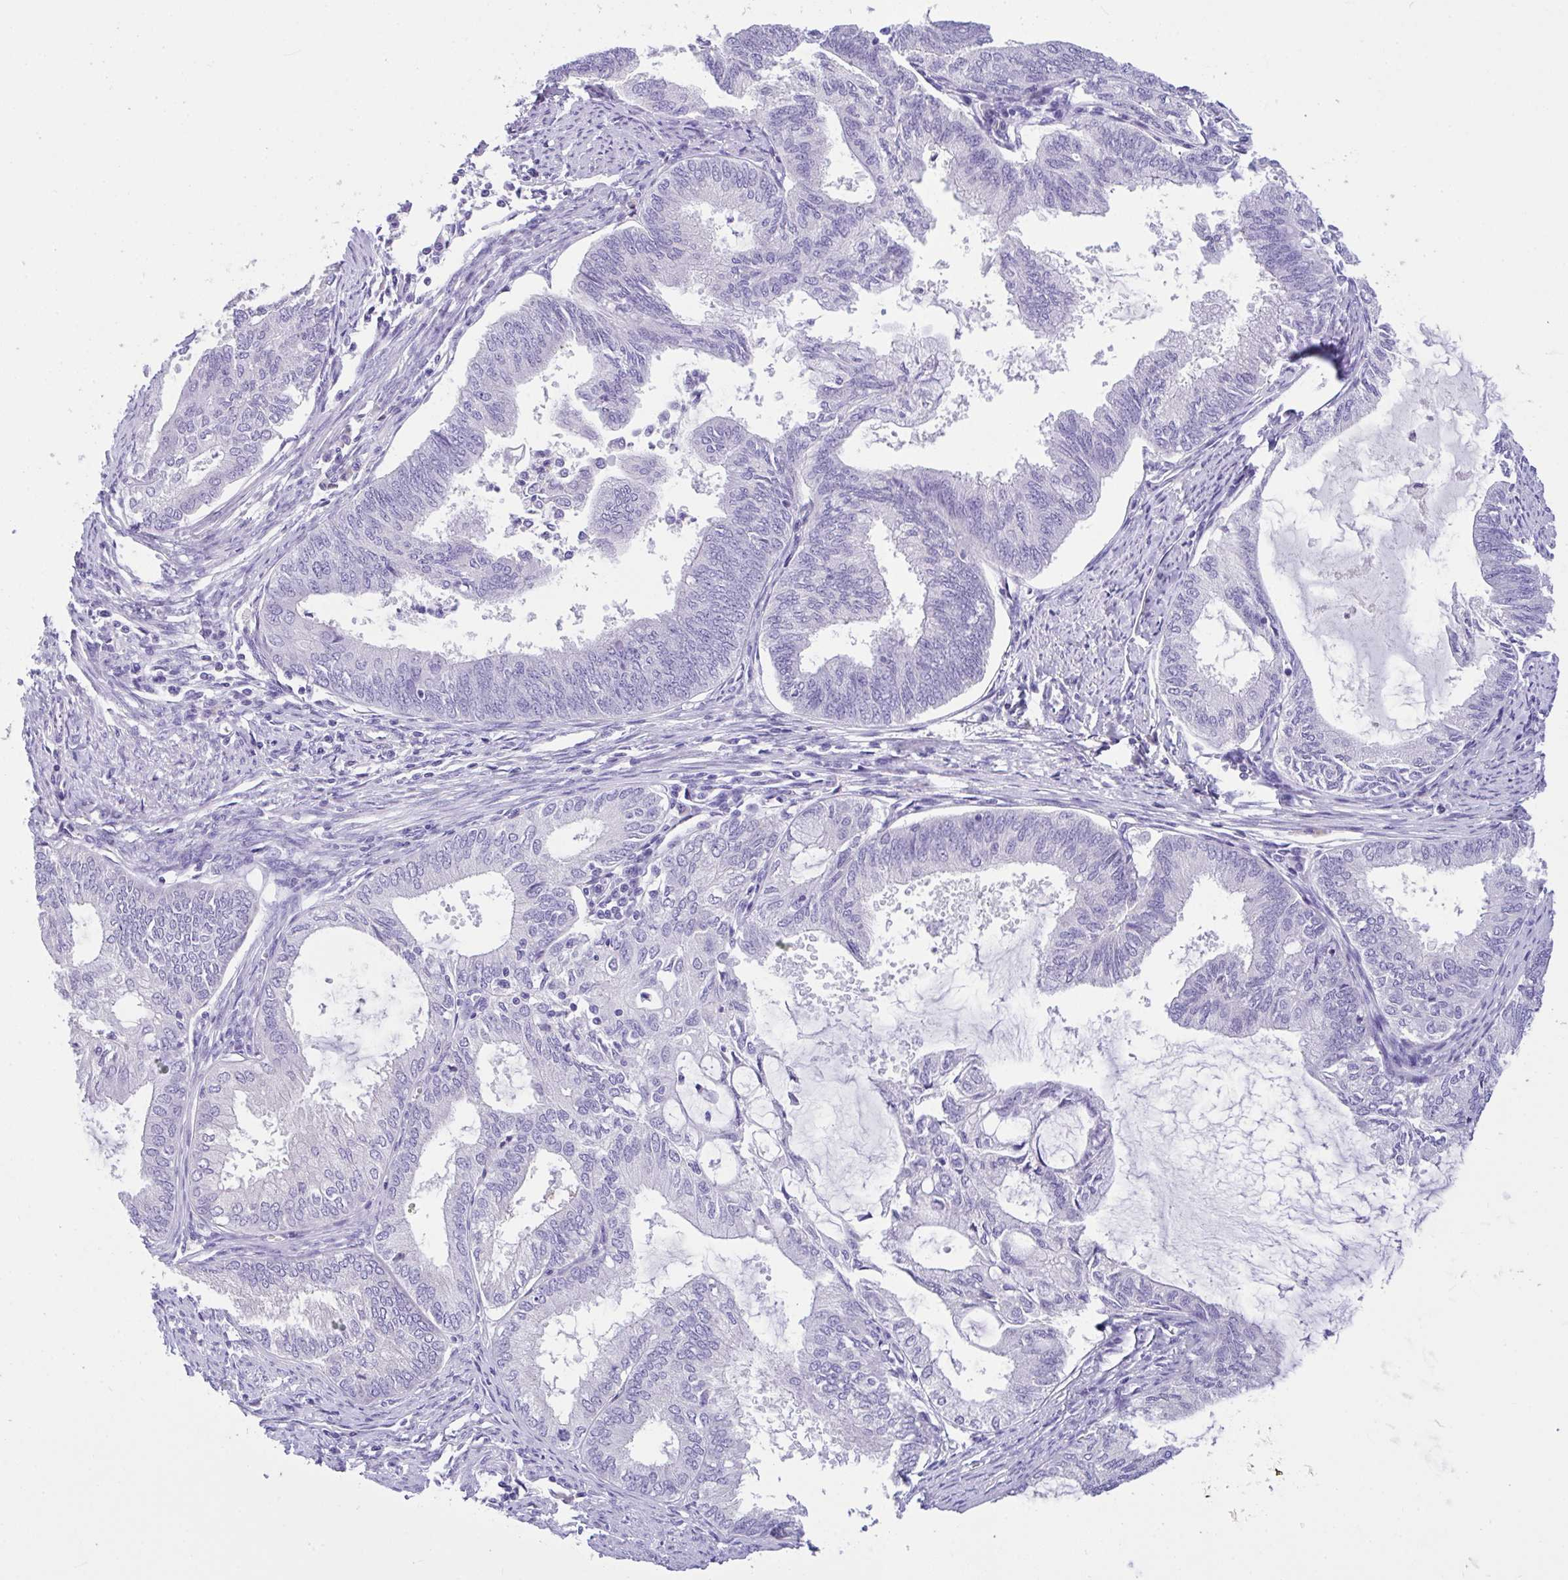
{"staining": {"intensity": "negative", "quantity": "none", "location": "none"}, "tissue": "endometrial cancer", "cell_type": "Tumor cells", "image_type": "cancer", "snomed": [{"axis": "morphology", "description": "Adenocarcinoma, NOS"}, {"axis": "topography", "description": "Endometrium"}], "caption": "The image exhibits no staining of tumor cells in endometrial cancer (adenocarcinoma). (Immunohistochemistry (ihc), brightfield microscopy, high magnification).", "gene": "FBXL20", "patient": {"sex": "female", "age": 86}}